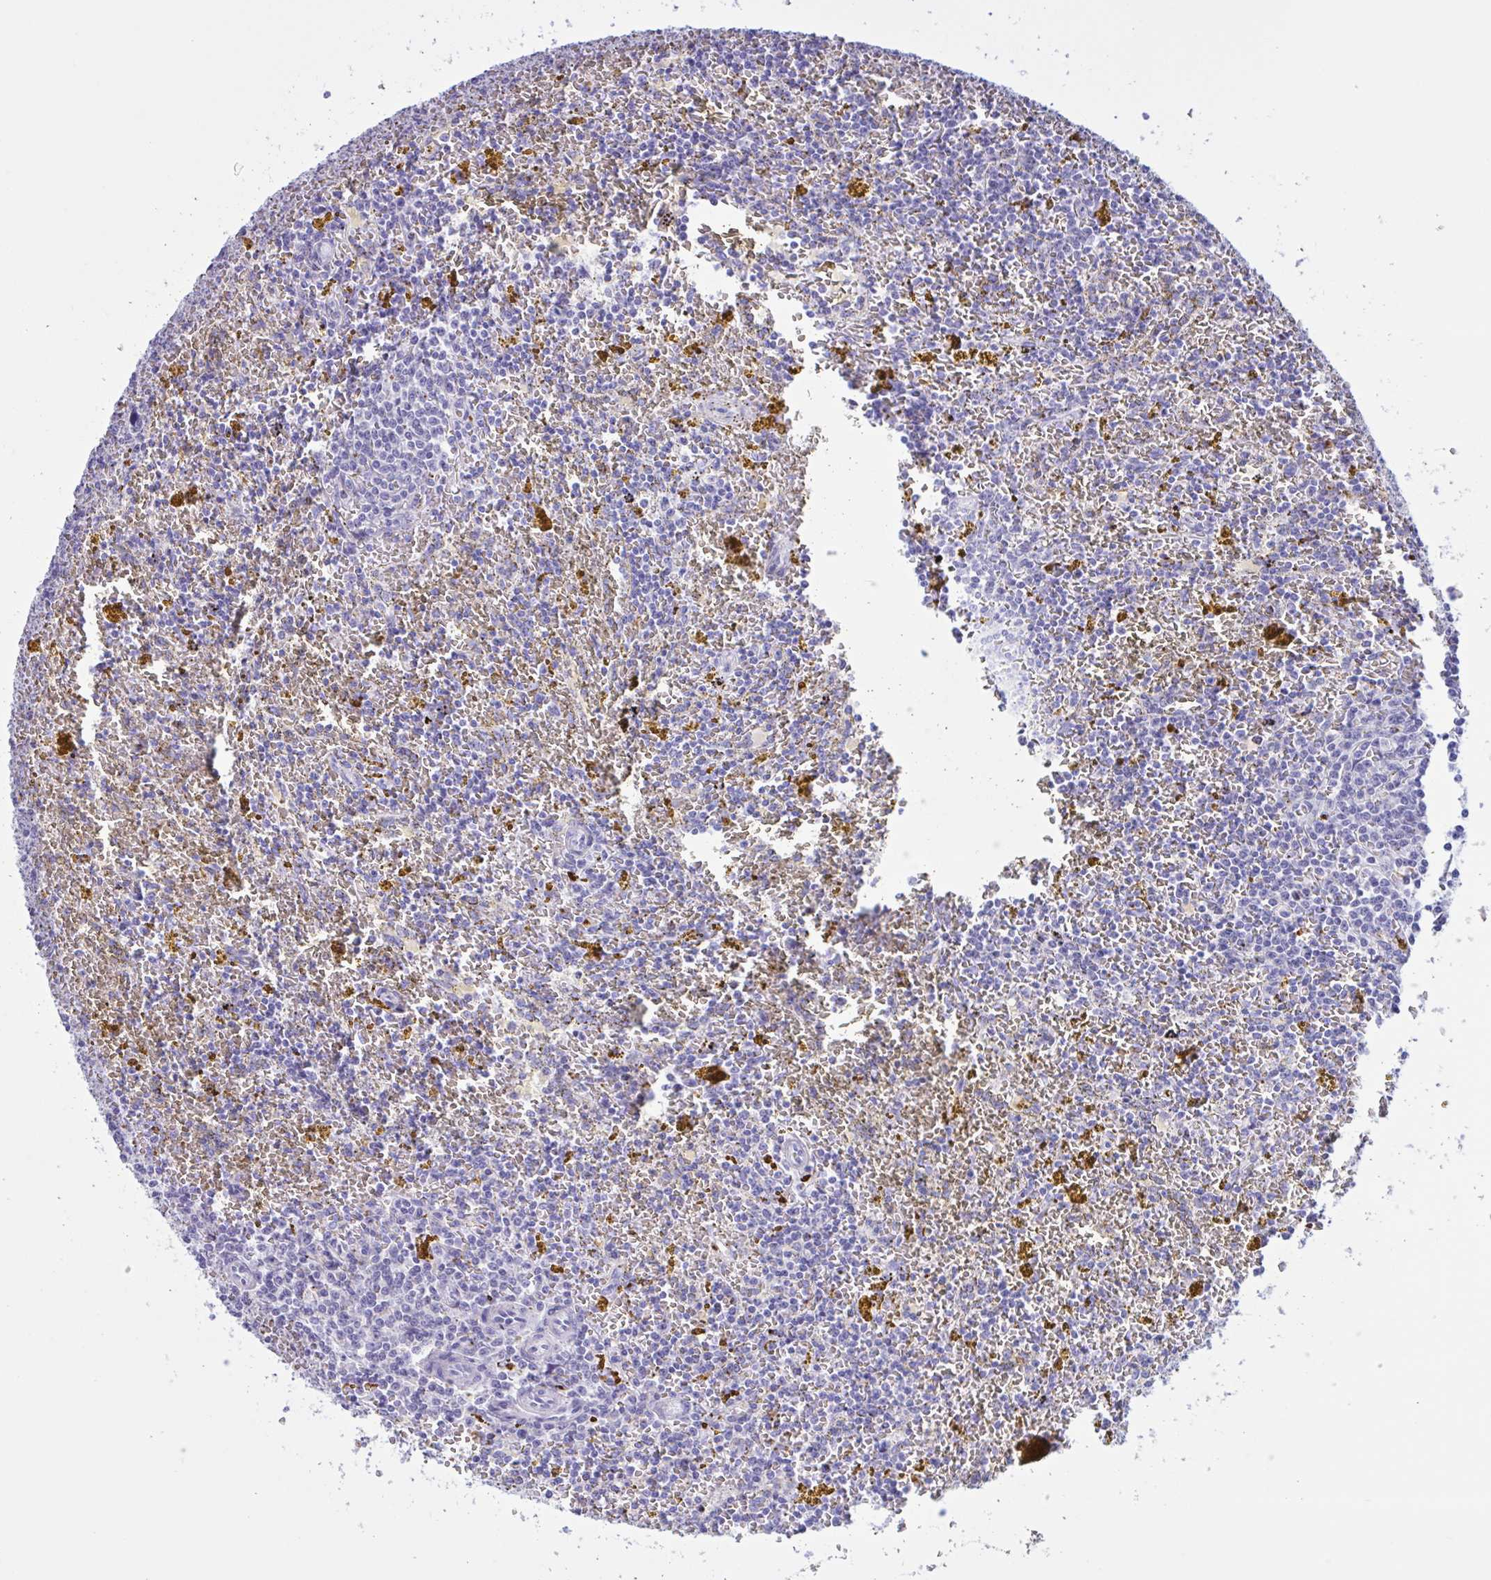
{"staining": {"intensity": "negative", "quantity": "none", "location": "none"}, "tissue": "lymphoma", "cell_type": "Tumor cells", "image_type": "cancer", "snomed": [{"axis": "morphology", "description": "Malignant lymphoma, non-Hodgkin's type, Low grade"}, {"axis": "topography", "description": "Spleen"}, {"axis": "topography", "description": "Lymph node"}], "caption": "This histopathology image is of lymphoma stained with immunohistochemistry (IHC) to label a protein in brown with the nuclei are counter-stained blue. There is no expression in tumor cells.", "gene": "XCL1", "patient": {"sex": "female", "age": 66}}